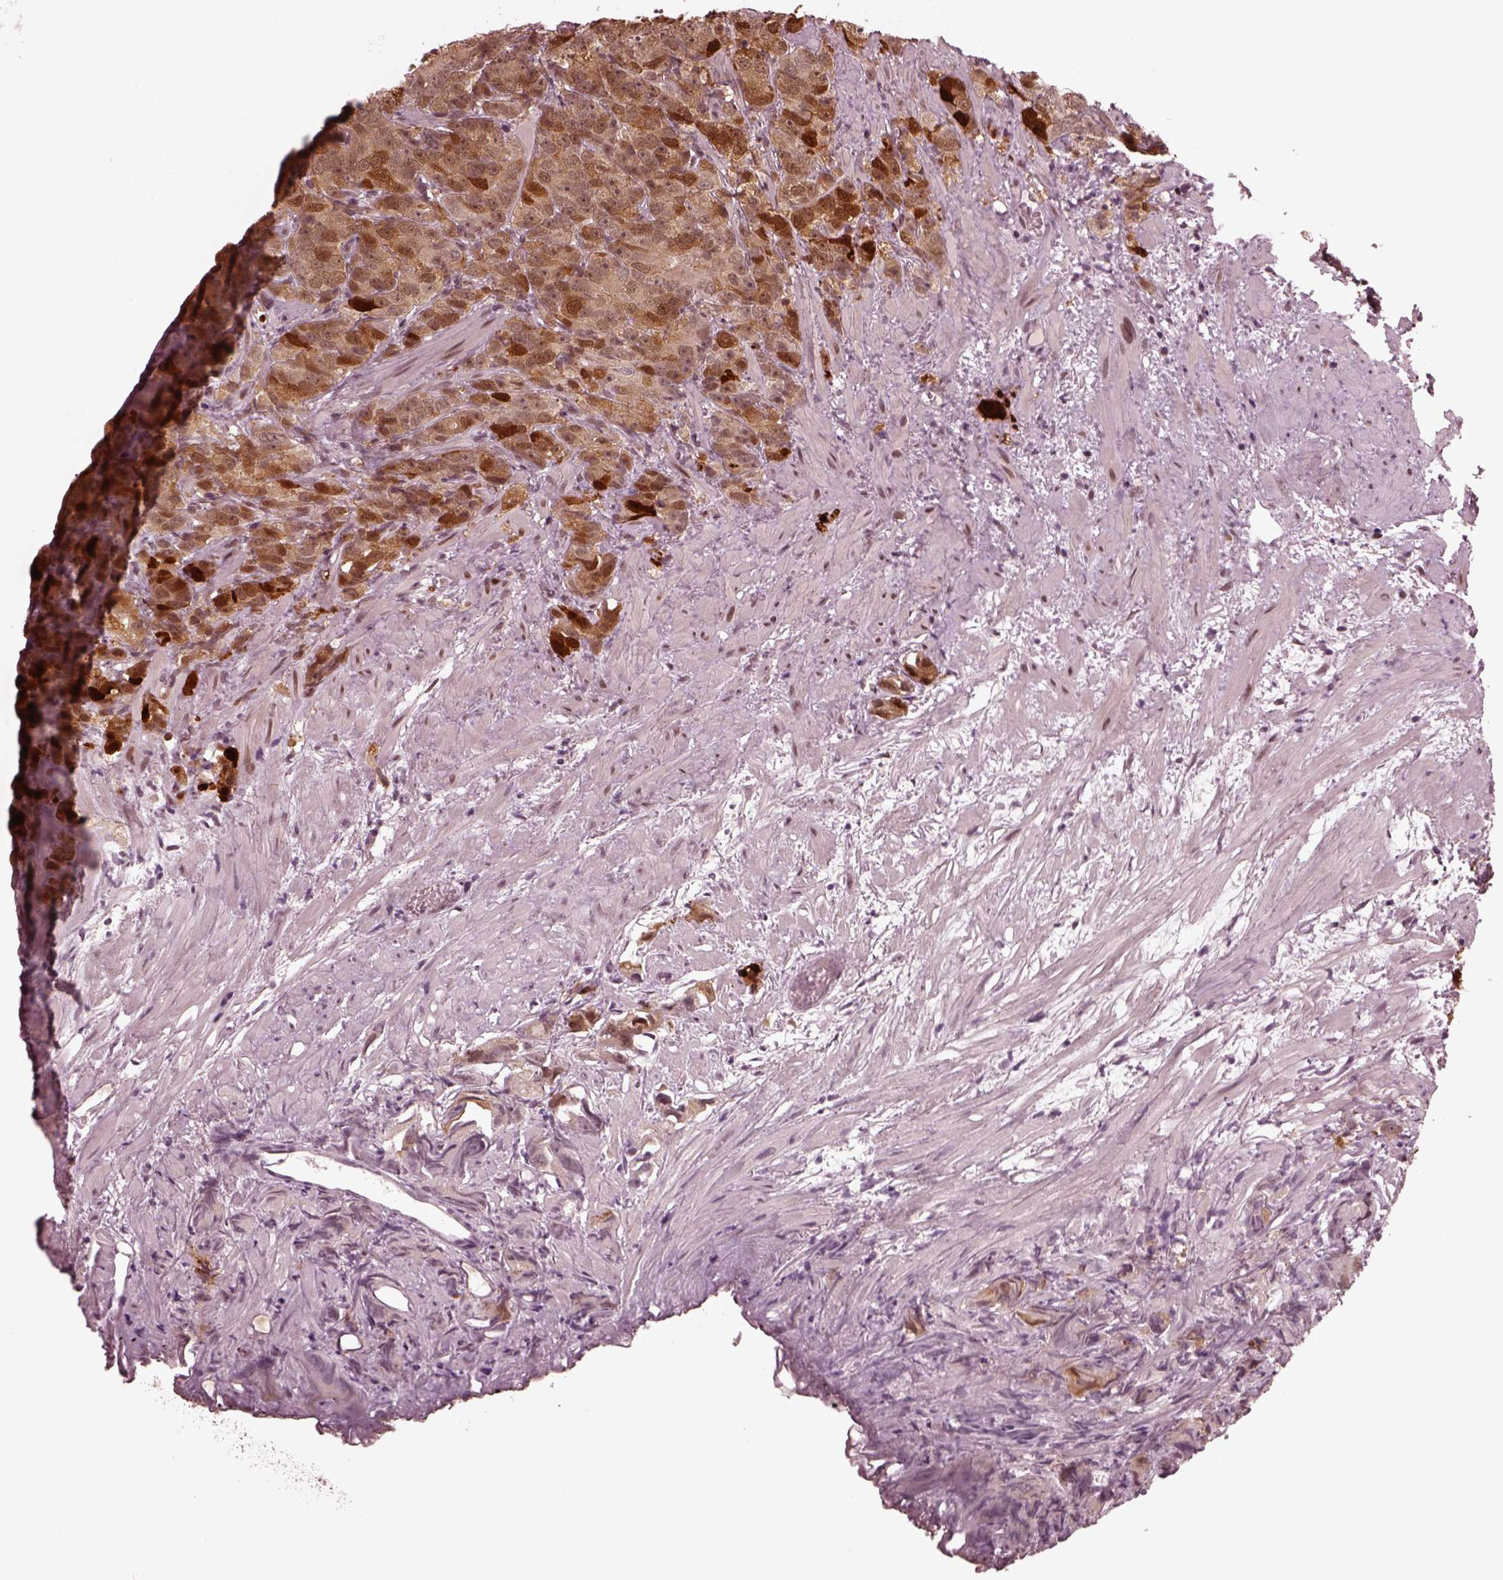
{"staining": {"intensity": "moderate", "quantity": "25%-75%", "location": "cytoplasmic/membranous,nuclear"}, "tissue": "prostate cancer", "cell_type": "Tumor cells", "image_type": "cancer", "snomed": [{"axis": "morphology", "description": "Adenocarcinoma, High grade"}, {"axis": "topography", "description": "Prostate"}], "caption": "Immunohistochemistry (IHC) (DAB (3,3'-diaminobenzidine)) staining of human high-grade adenocarcinoma (prostate) demonstrates moderate cytoplasmic/membranous and nuclear protein expression in approximately 25%-75% of tumor cells.", "gene": "TRIB3", "patient": {"sex": "male", "age": 90}}